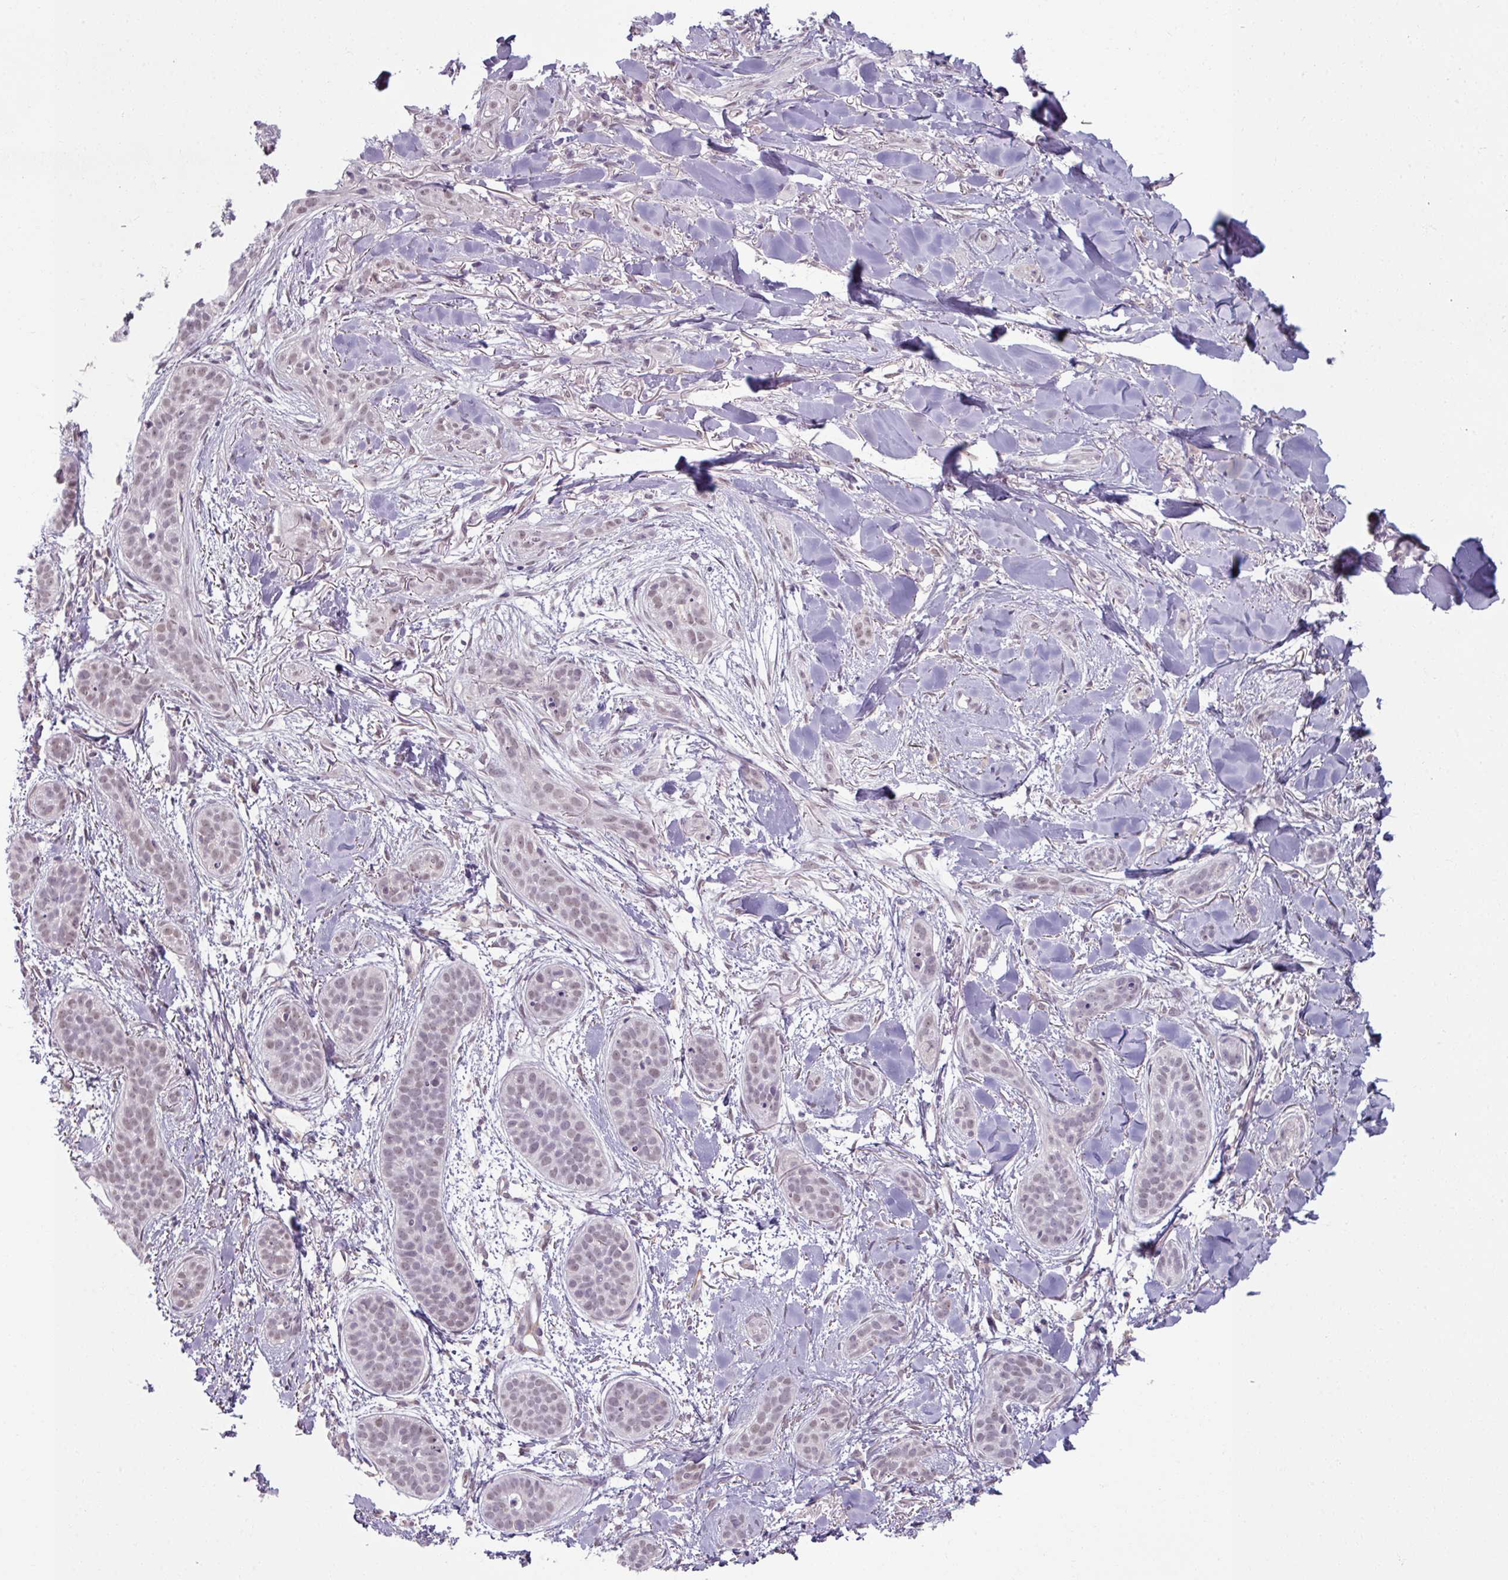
{"staining": {"intensity": "weak", "quantity": "25%-75%", "location": "nuclear"}, "tissue": "skin cancer", "cell_type": "Tumor cells", "image_type": "cancer", "snomed": [{"axis": "morphology", "description": "Basal cell carcinoma"}, {"axis": "topography", "description": "Skin"}], "caption": "A high-resolution photomicrograph shows IHC staining of skin cancer, which demonstrates weak nuclear staining in approximately 25%-75% of tumor cells.", "gene": "UVSSA", "patient": {"sex": "male", "age": 52}}